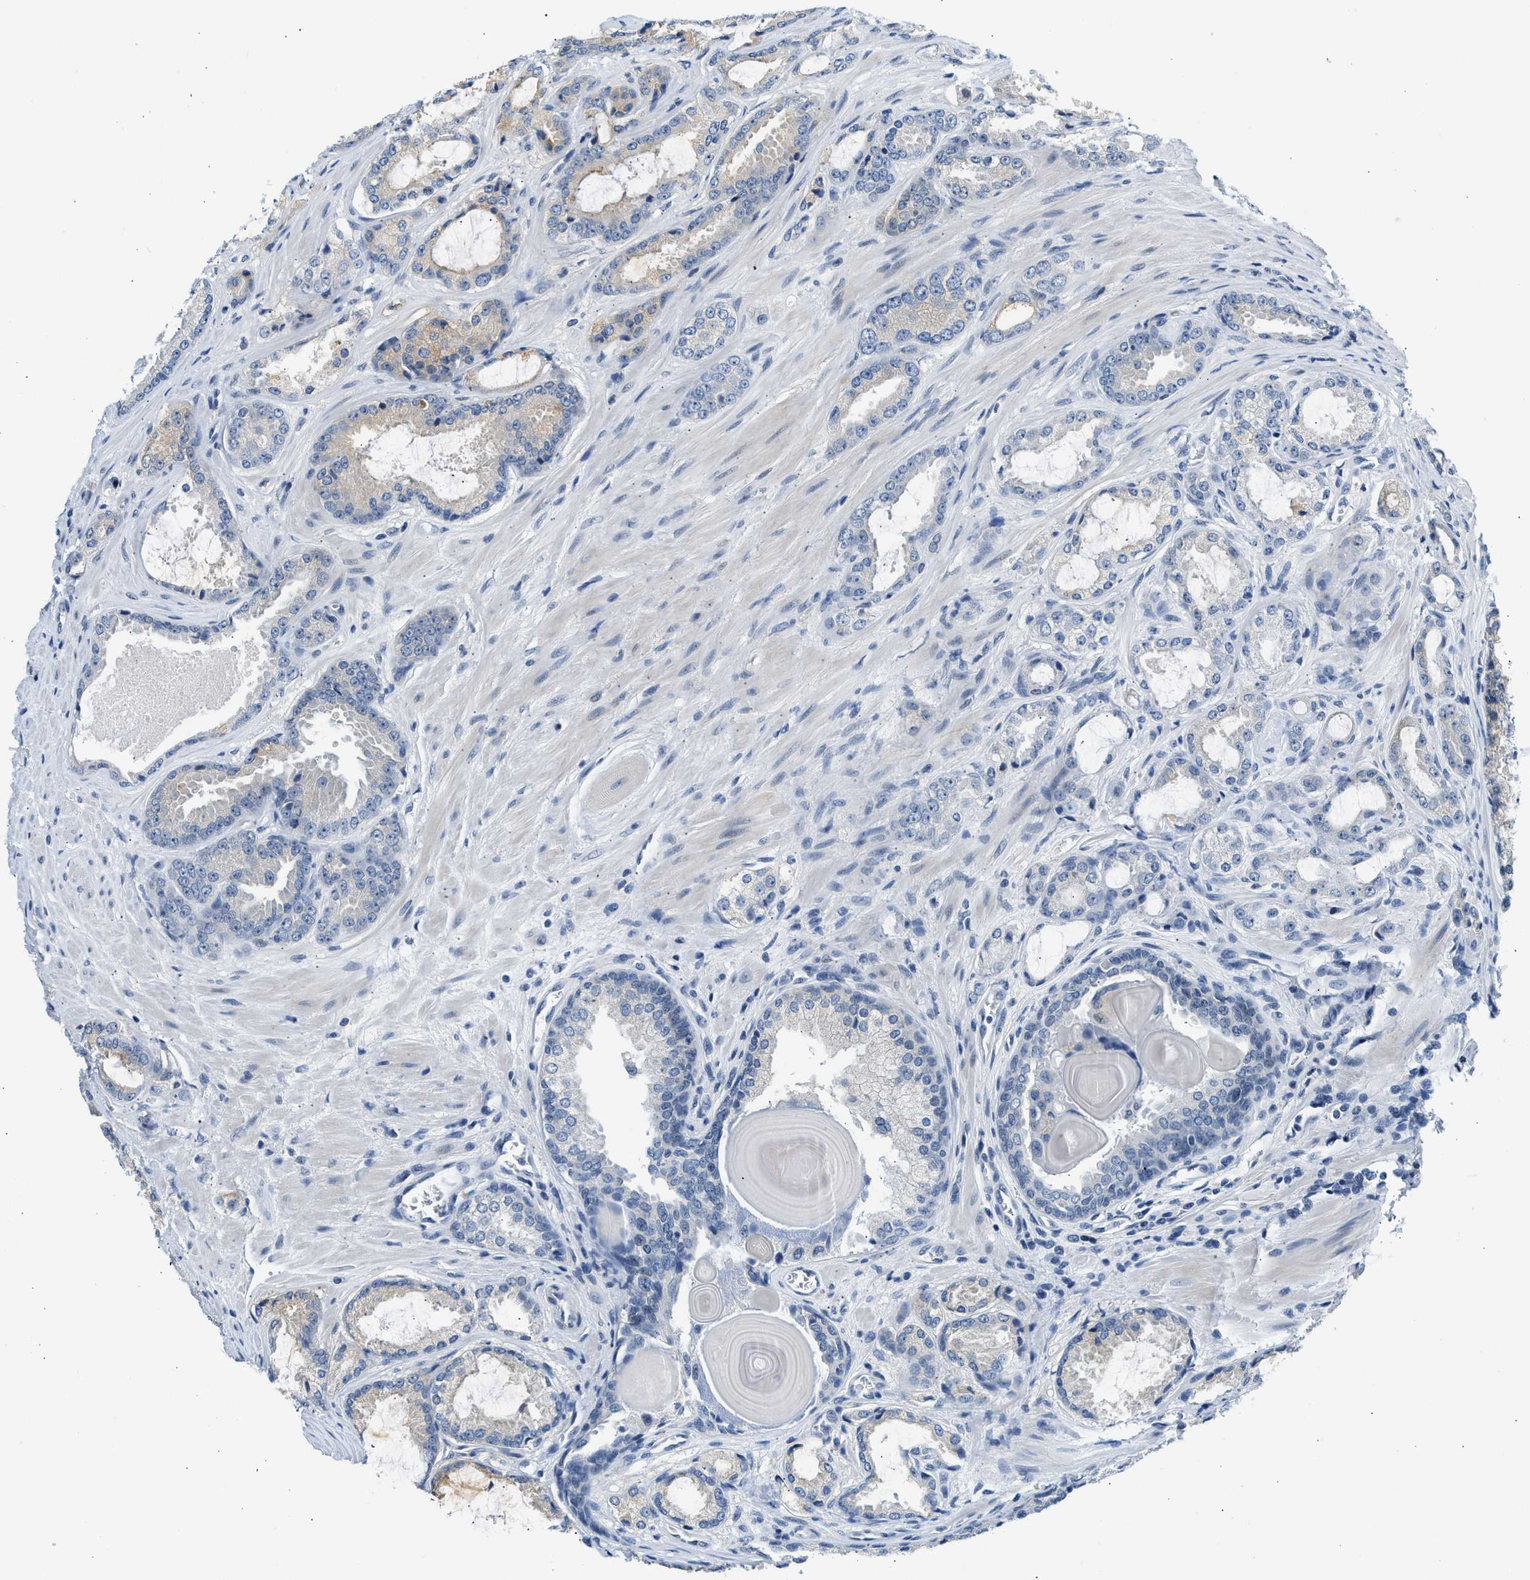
{"staining": {"intensity": "weak", "quantity": "<25%", "location": "cytoplasmic/membranous"}, "tissue": "prostate cancer", "cell_type": "Tumor cells", "image_type": "cancer", "snomed": [{"axis": "morphology", "description": "Adenocarcinoma, High grade"}, {"axis": "topography", "description": "Prostate"}], "caption": "Immunohistochemical staining of prostate high-grade adenocarcinoma shows no significant positivity in tumor cells.", "gene": "OLIG3", "patient": {"sex": "male", "age": 65}}